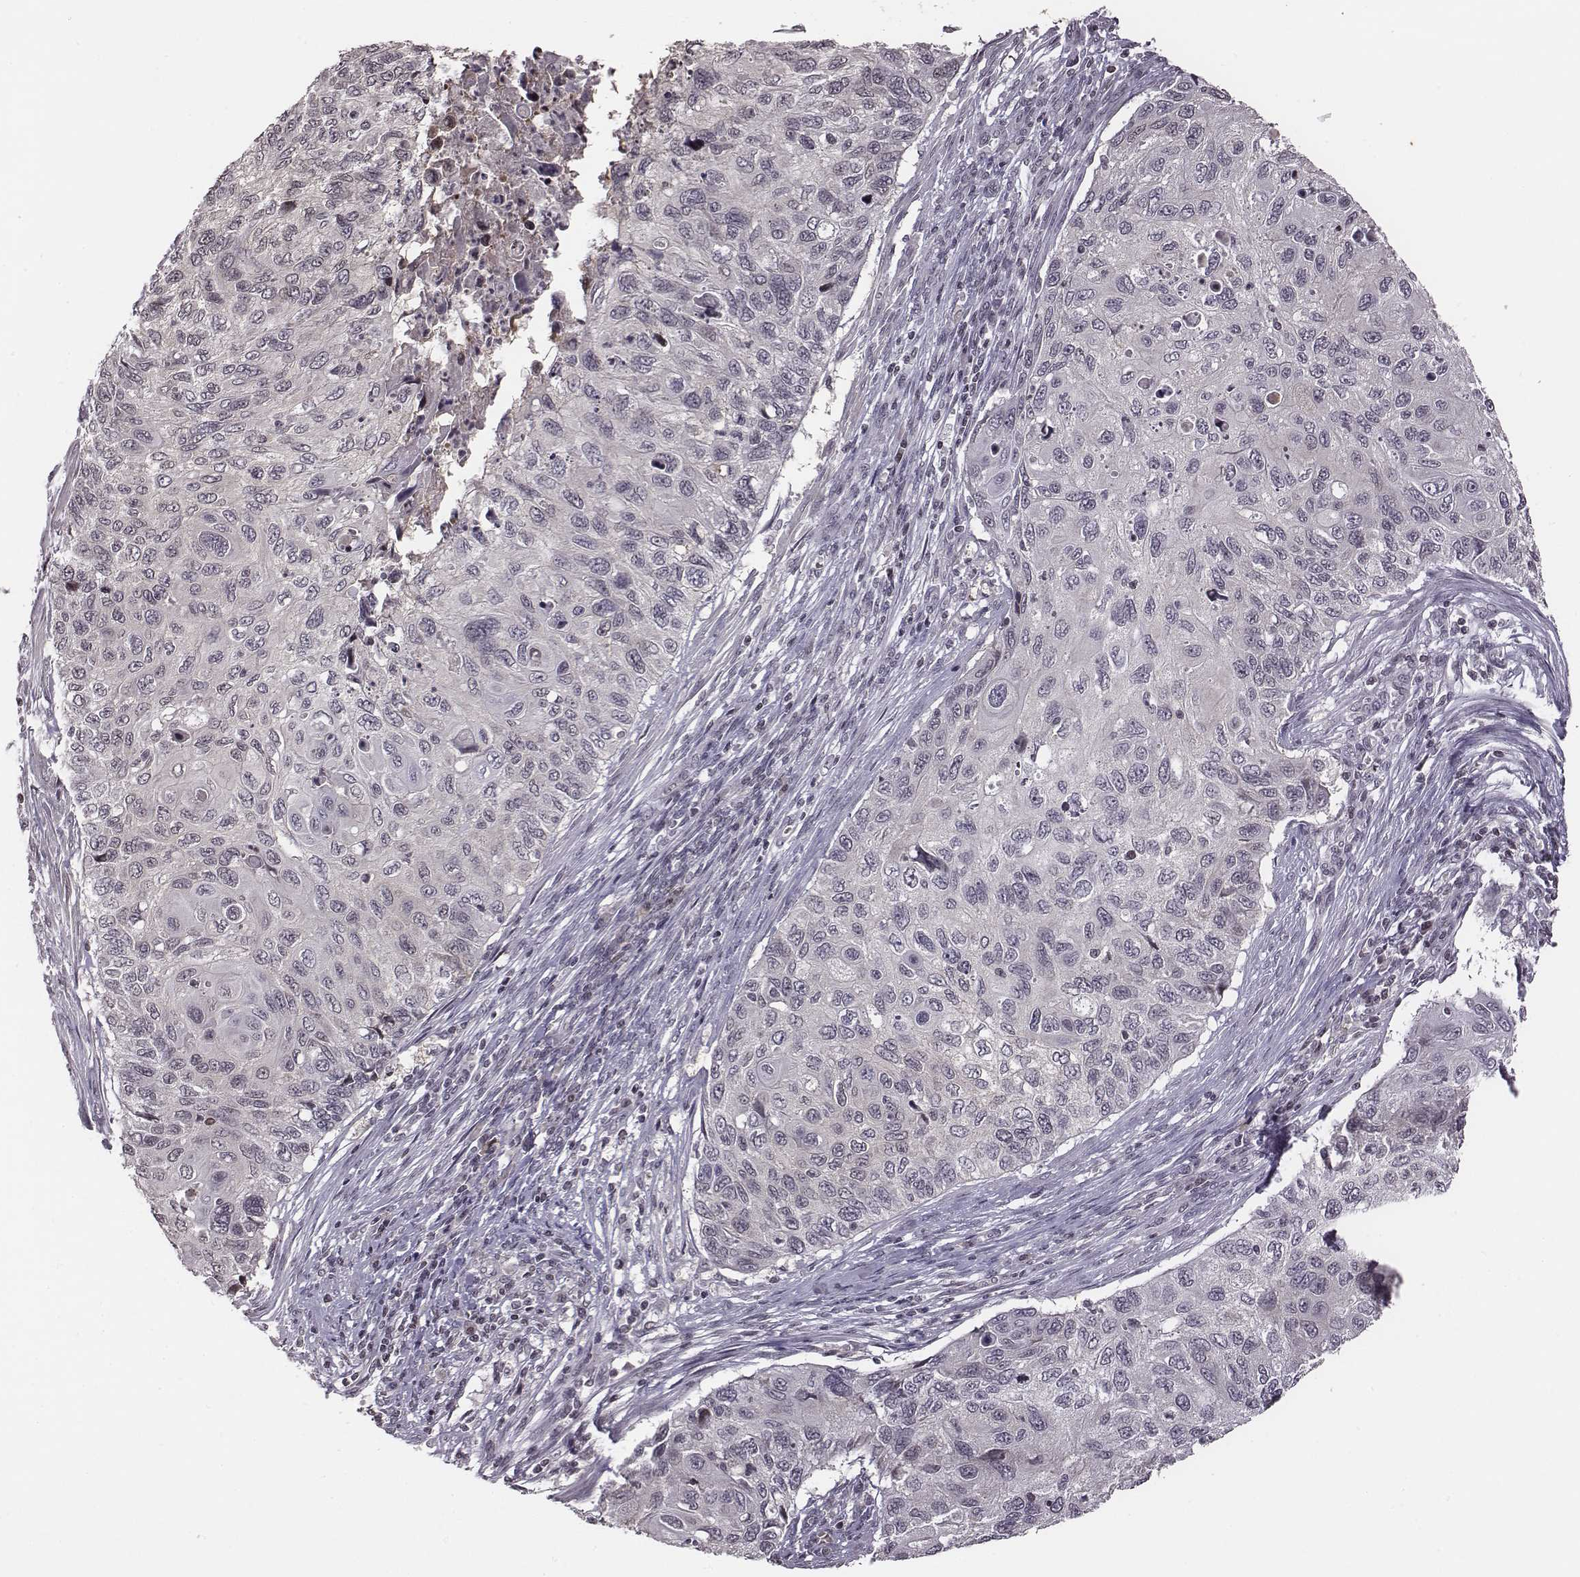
{"staining": {"intensity": "negative", "quantity": "none", "location": "none"}, "tissue": "cervical cancer", "cell_type": "Tumor cells", "image_type": "cancer", "snomed": [{"axis": "morphology", "description": "Squamous cell carcinoma, NOS"}, {"axis": "topography", "description": "Cervix"}], "caption": "Protein analysis of squamous cell carcinoma (cervical) shows no significant positivity in tumor cells.", "gene": "GRM4", "patient": {"sex": "female", "age": 70}}